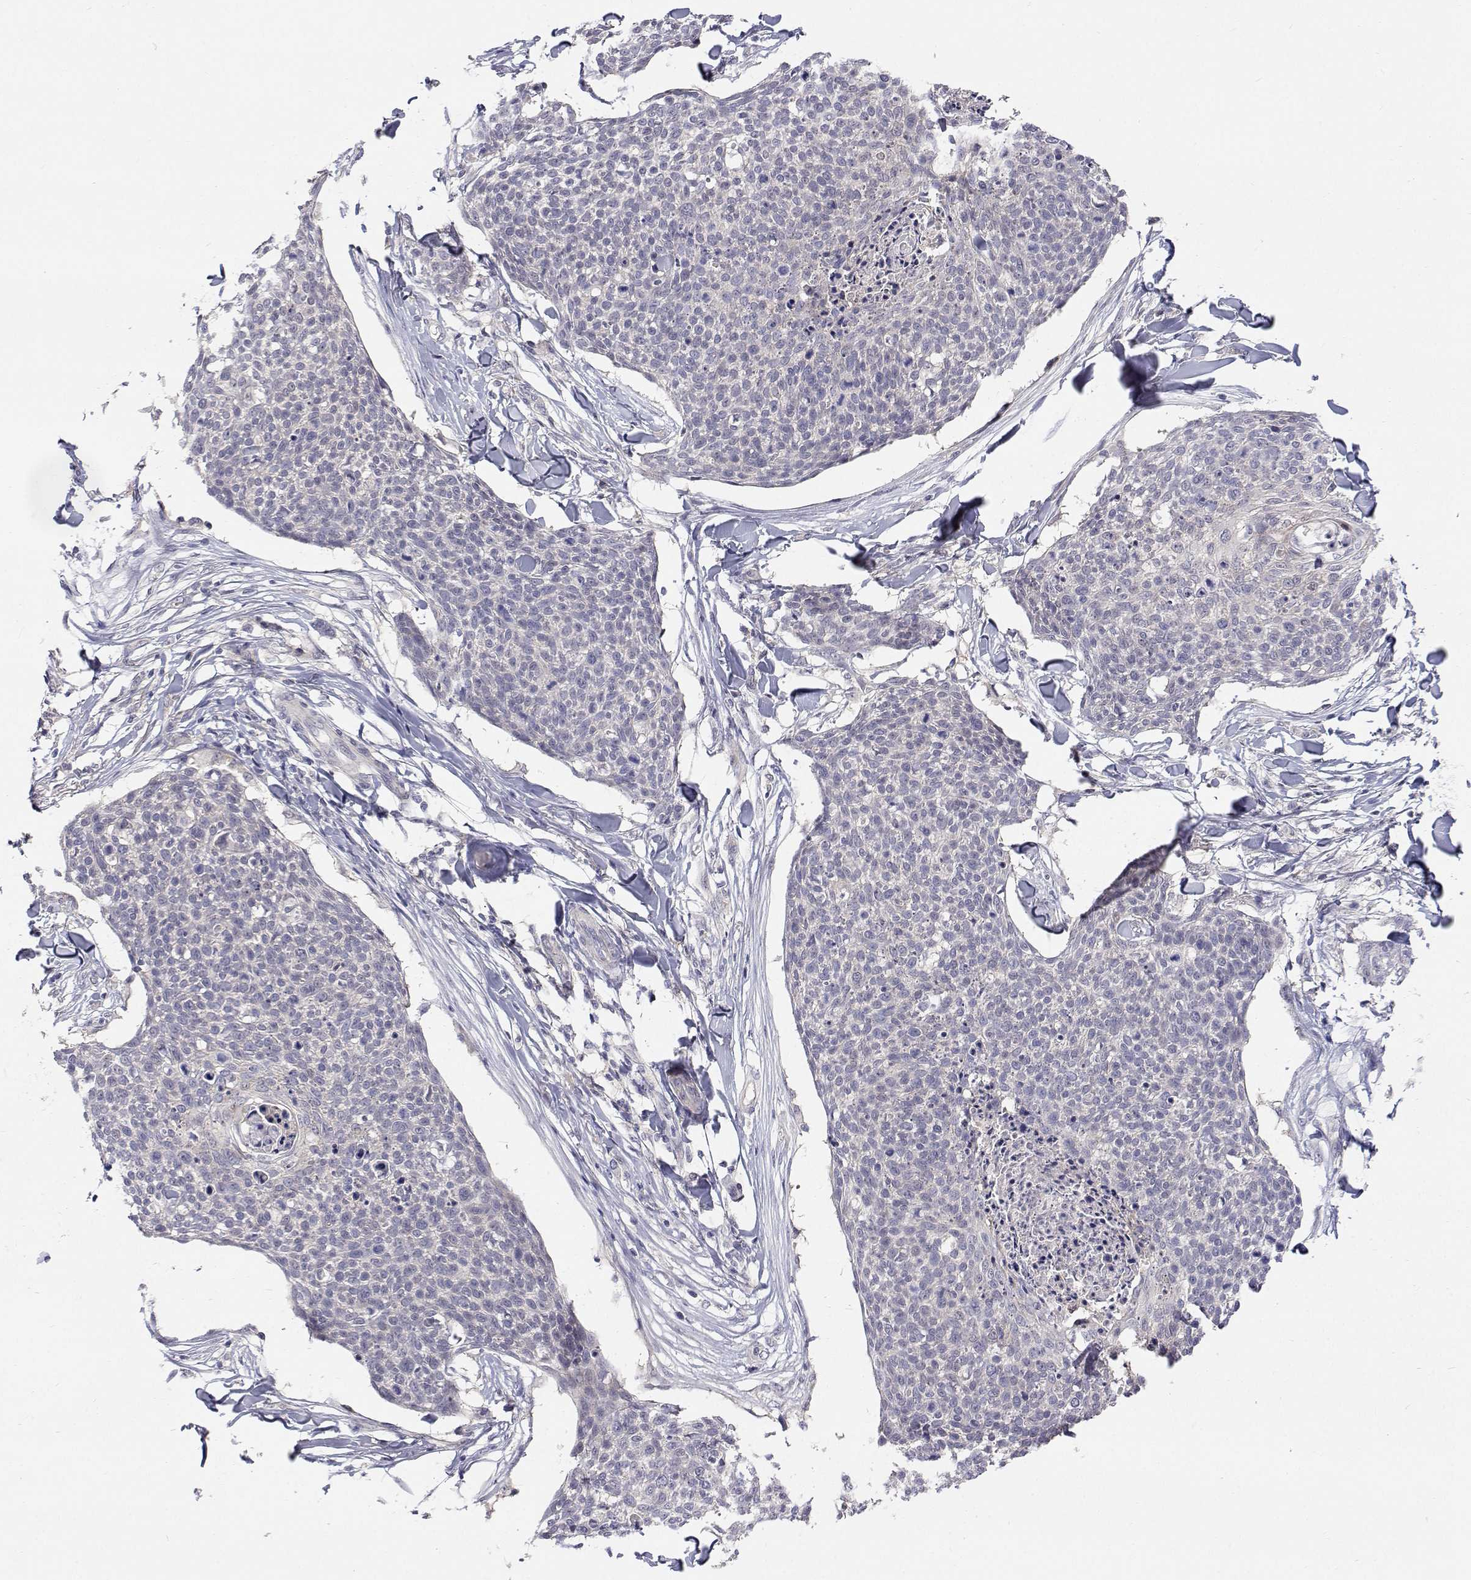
{"staining": {"intensity": "negative", "quantity": "none", "location": "none"}, "tissue": "skin cancer", "cell_type": "Tumor cells", "image_type": "cancer", "snomed": [{"axis": "morphology", "description": "Squamous cell carcinoma, NOS"}, {"axis": "topography", "description": "Skin"}, {"axis": "topography", "description": "Vulva"}], "caption": "This is an immunohistochemistry (IHC) micrograph of skin cancer (squamous cell carcinoma). There is no positivity in tumor cells.", "gene": "MYPN", "patient": {"sex": "female", "age": 75}}